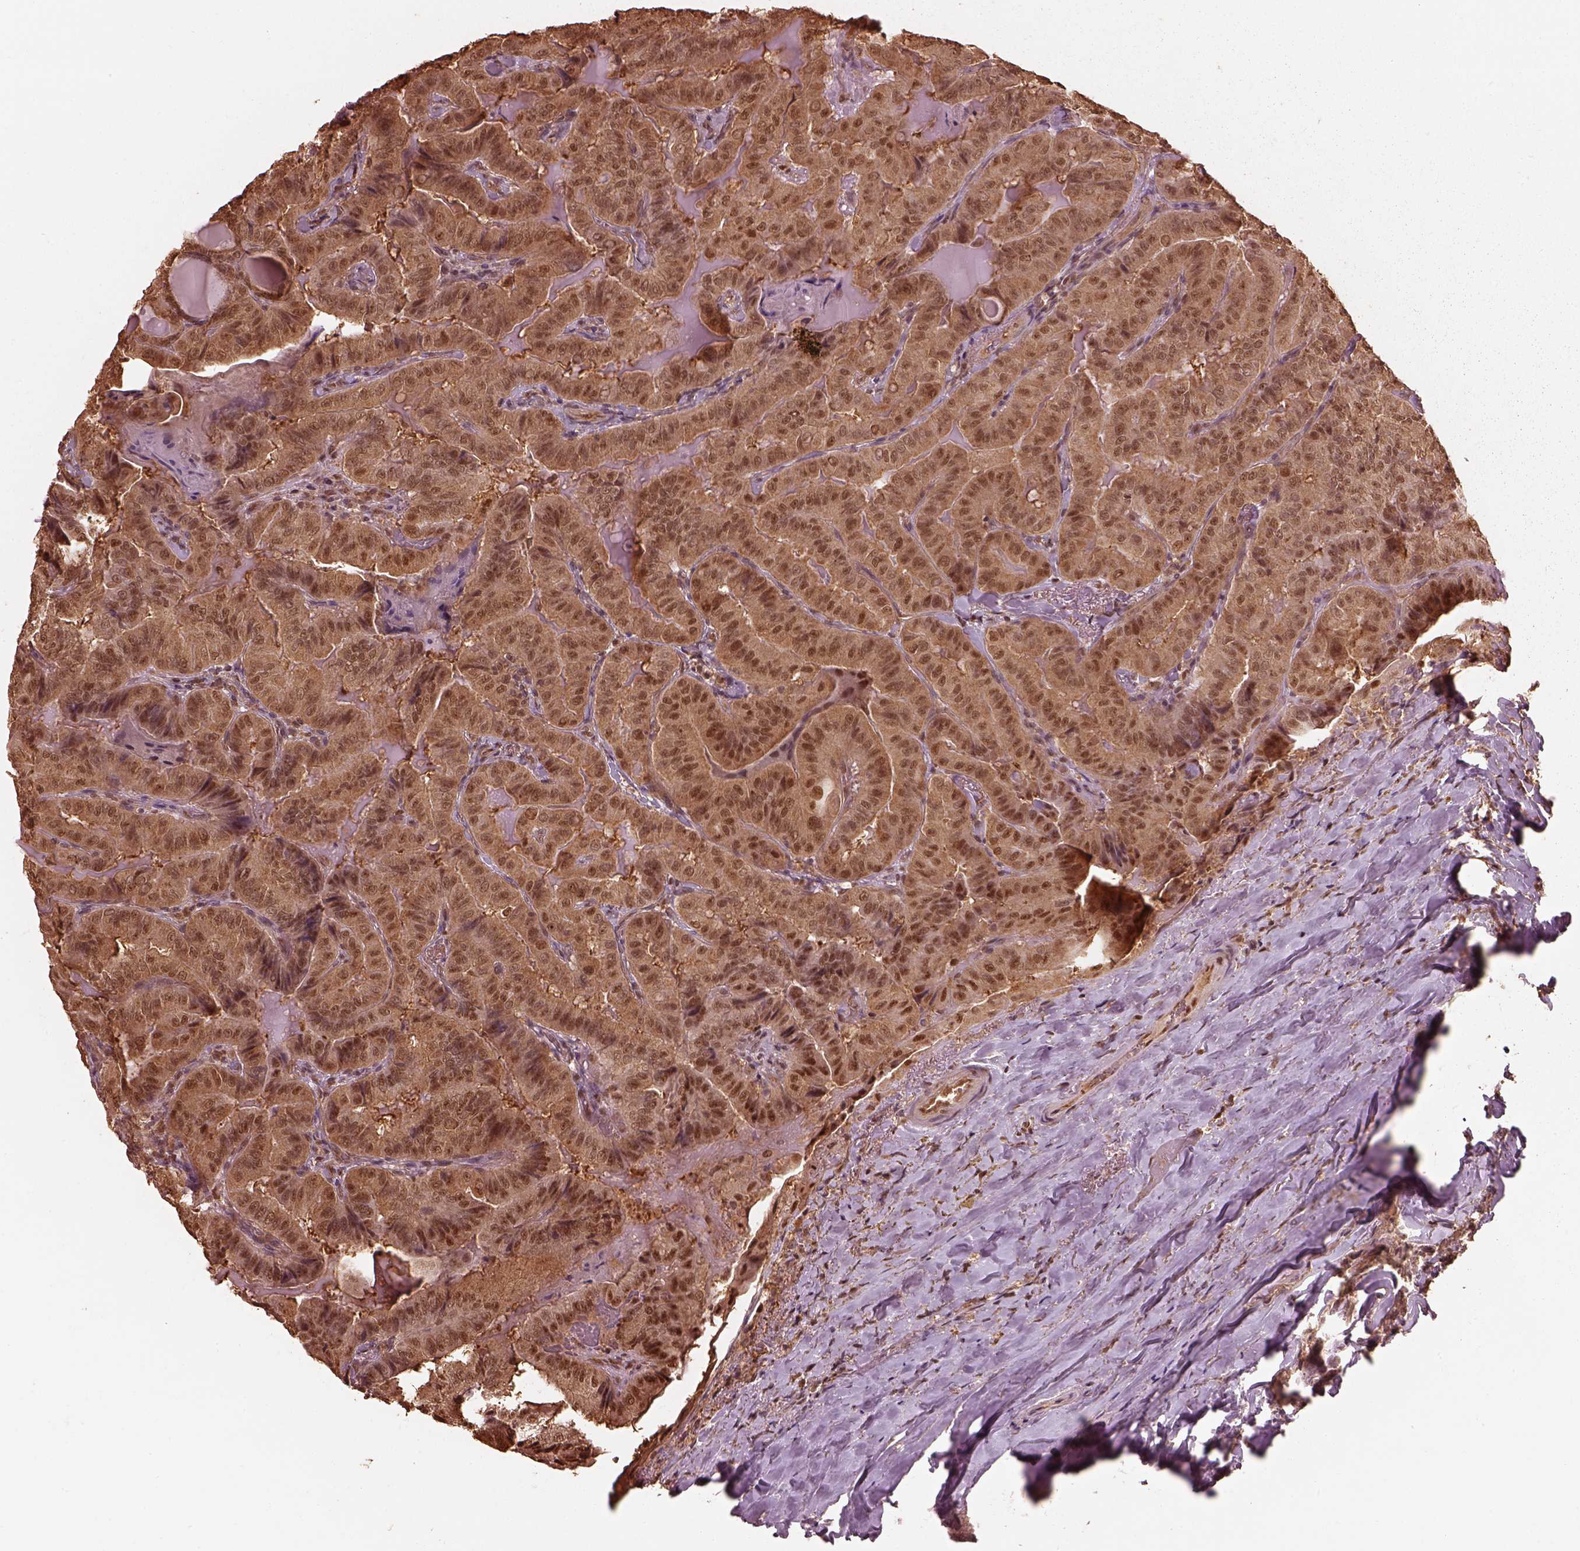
{"staining": {"intensity": "moderate", "quantity": ">75%", "location": "cytoplasmic/membranous,nuclear"}, "tissue": "thyroid cancer", "cell_type": "Tumor cells", "image_type": "cancer", "snomed": [{"axis": "morphology", "description": "Papillary adenocarcinoma, NOS"}, {"axis": "topography", "description": "Thyroid gland"}], "caption": "Thyroid papillary adenocarcinoma stained with a brown dye exhibits moderate cytoplasmic/membranous and nuclear positive positivity in about >75% of tumor cells.", "gene": "PSMC5", "patient": {"sex": "female", "age": 68}}